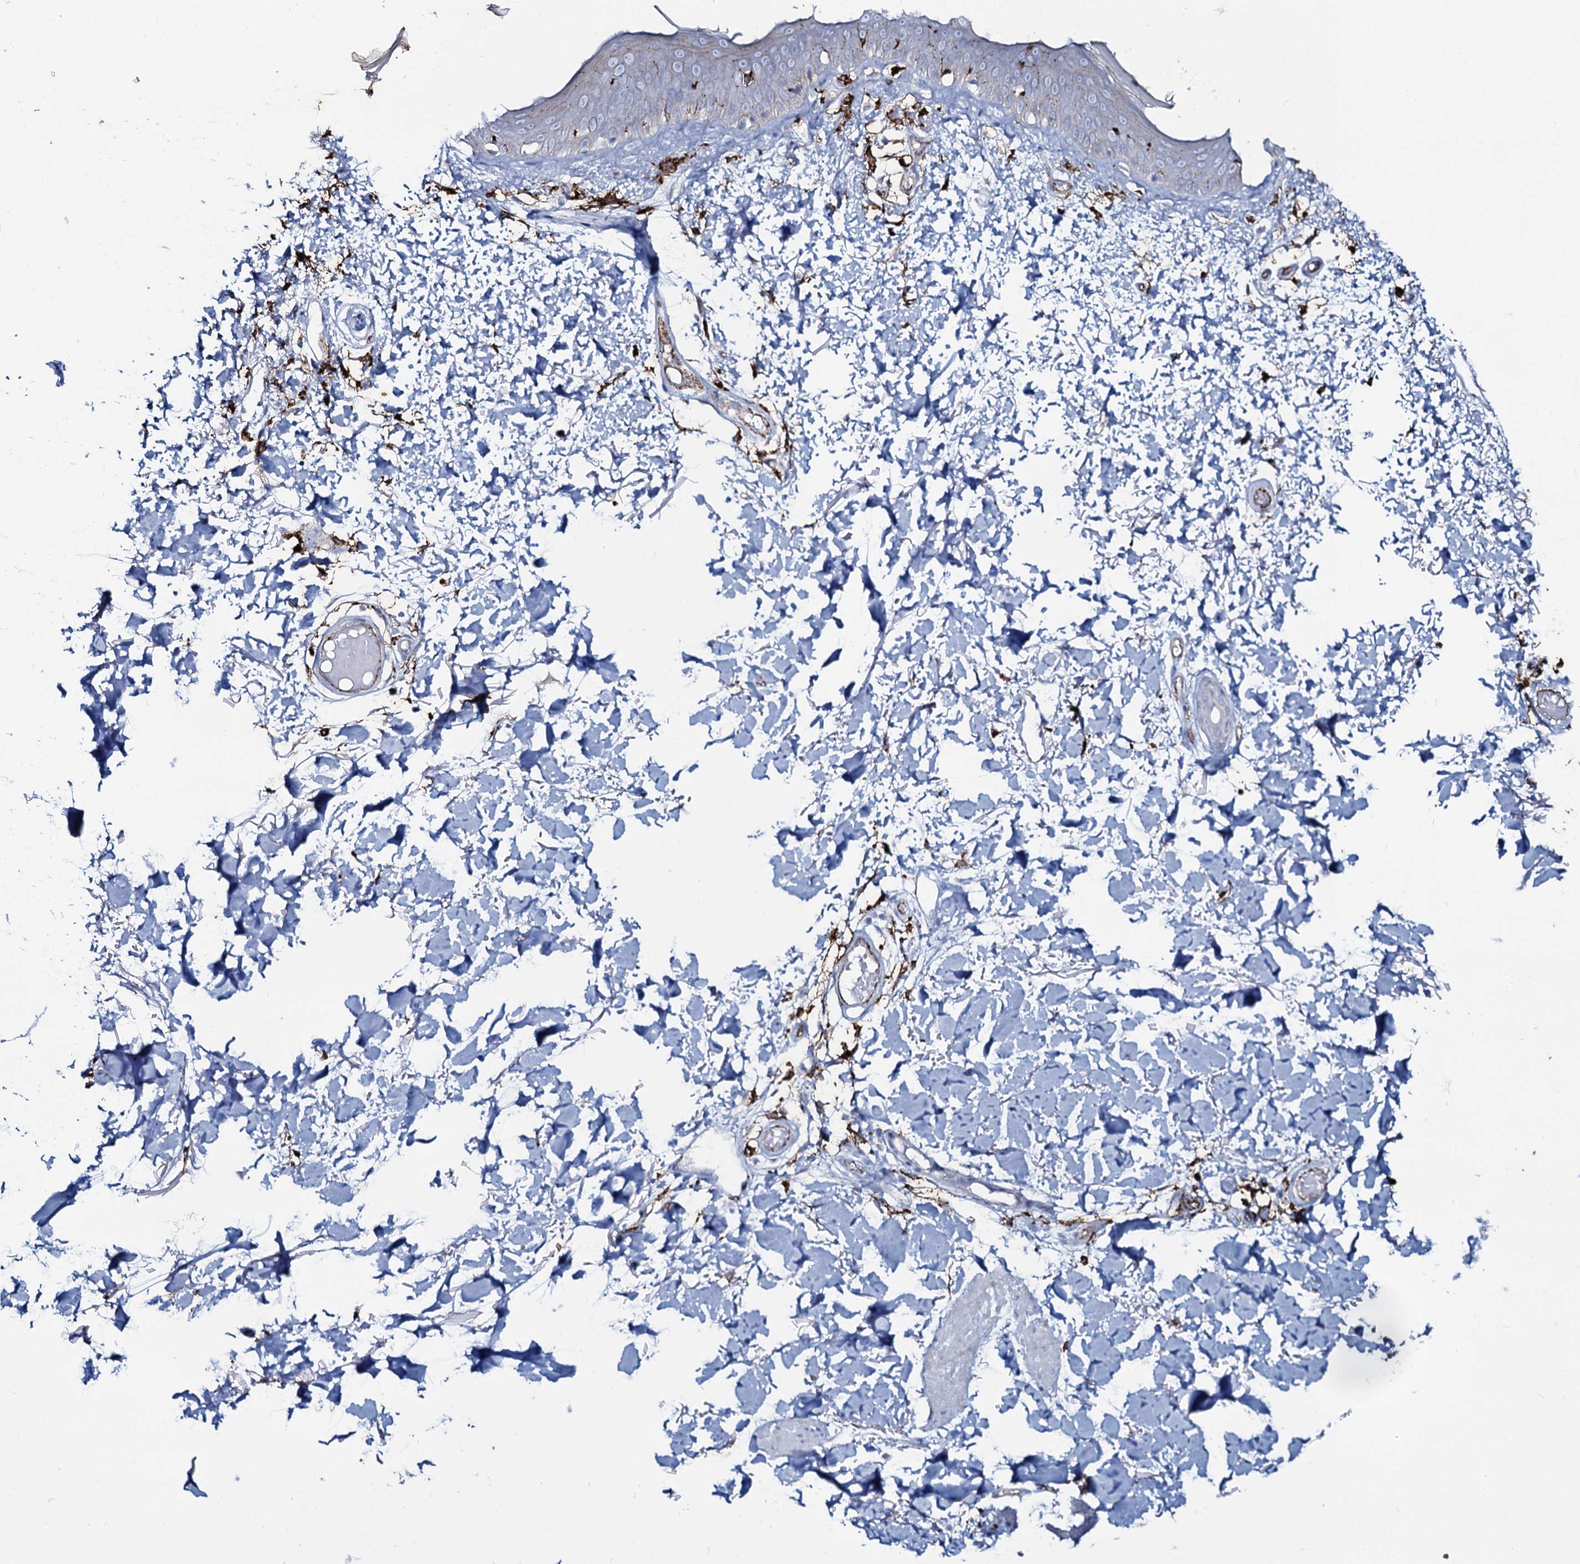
{"staining": {"intensity": "negative", "quantity": "none", "location": "none"}, "tissue": "skin", "cell_type": "Fibroblasts", "image_type": "normal", "snomed": [{"axis": "morphology", "description": "Normal tissue, NOS"}, {"axis": "topography", "description": "Skin"}], "caption": "An immunohistochemistry histopathology image of unremarkable skin is shown. There is no staining in fibroblasts of skin. (DAB IHC with hematoxylin counter stain).", "gene": "OSBPL2", "patient": {"sex": "male", "age": 62}}